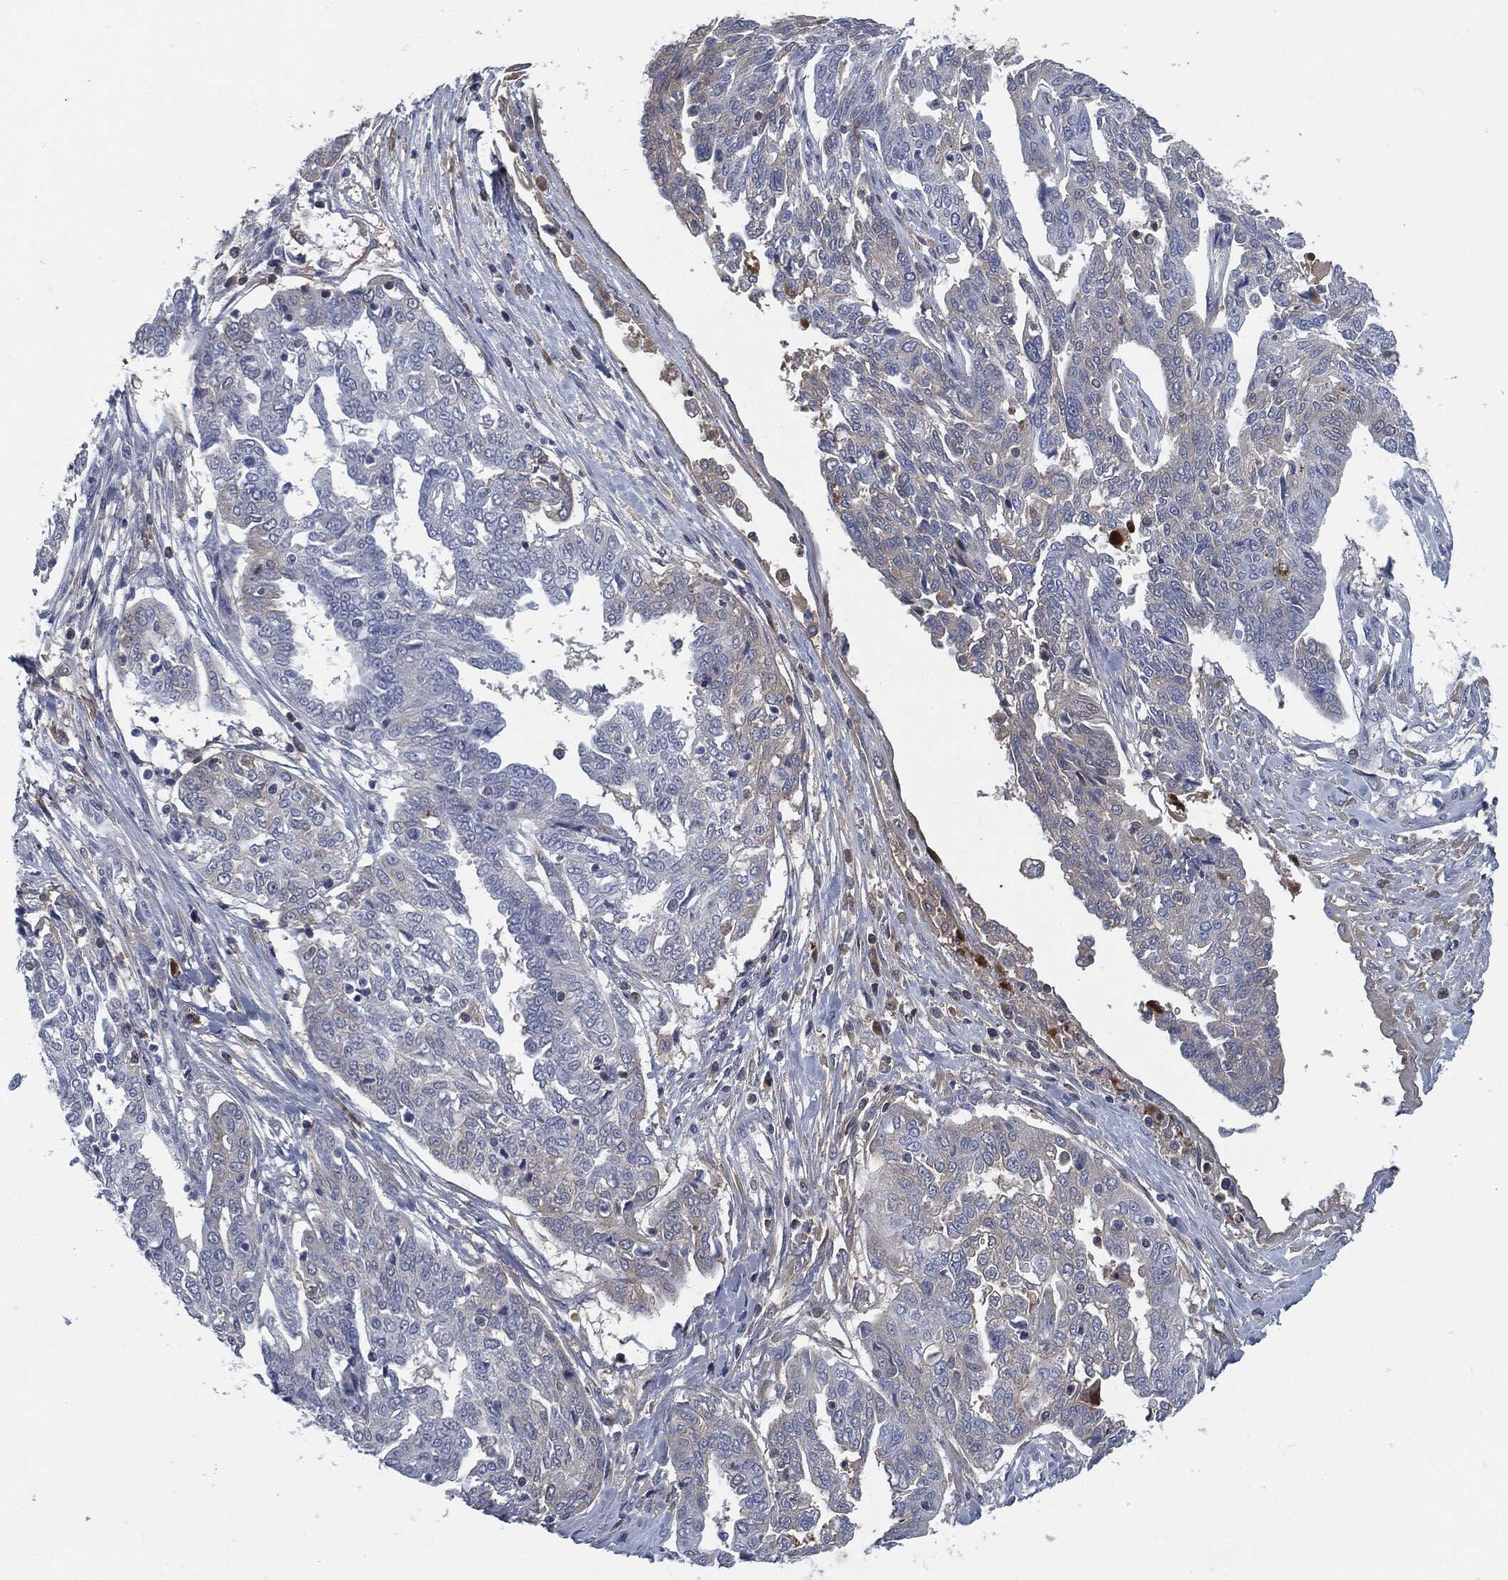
{"staining": {"intensity": "negative", "quantity": "none", "location": "none"}, "tissue": "ovarian cancer", "cell_type": "Tumor cells", "image_type": "cancer", "snomed": [{"axis": "morphology", "description": "Cystadenocarcinoma, serous, NOS"}, {"axis": "topography", "description": "Ovary"}], "caption": "Photomicrograph shows no protein staining in tumor cells of serous cystadenocarcinoma (ovarian) tissue. (DAB (3,3'-diaminobenzidine) immunohistochemistry with hematoxylin counter stain).", "gene": "MST1", "patient": {"sex": "female", "age": 67}}